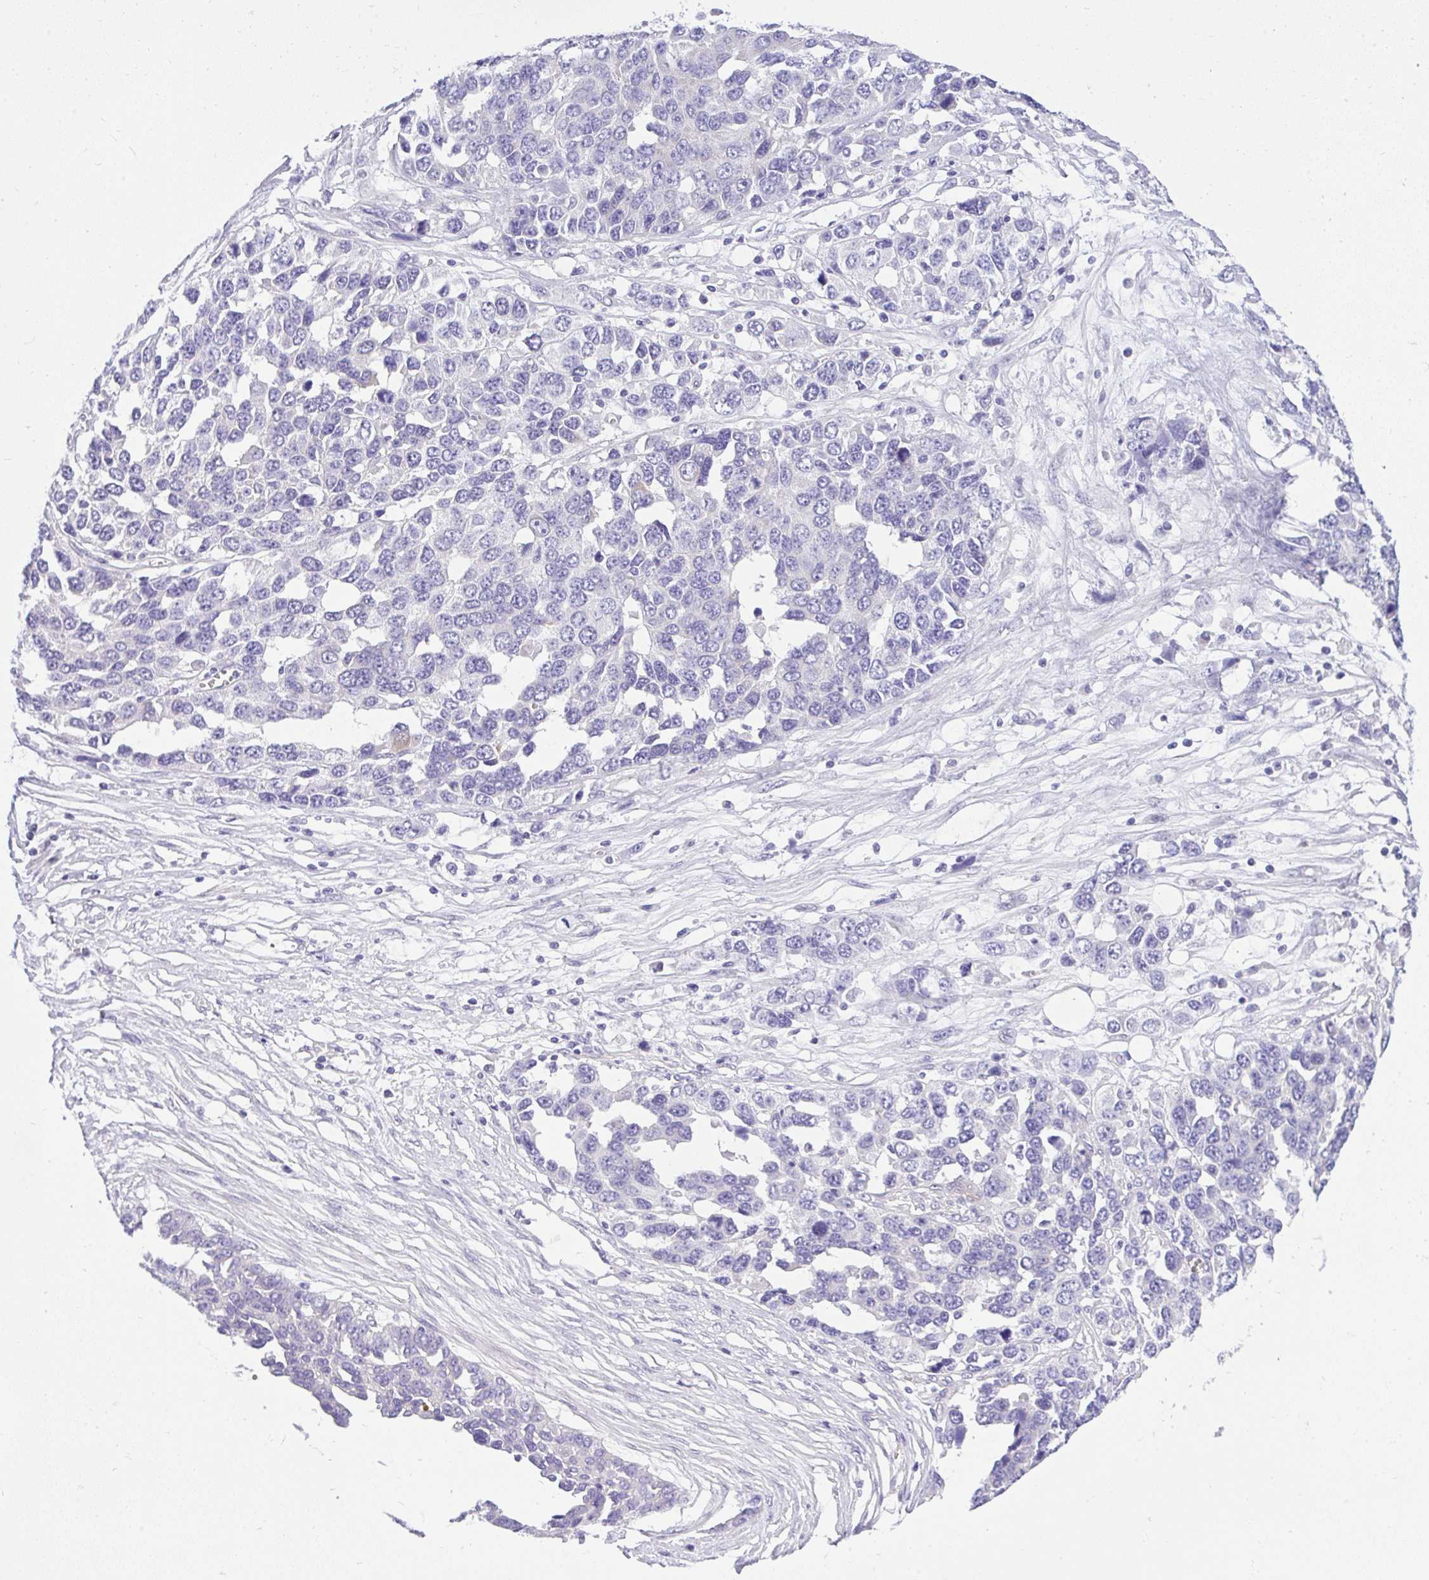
{"staining": {"intensity": "negative", "quantity": "none", "location": "none"}, "tissue": "ovarian cancer", "cell_type": "Tumor cells", "image_type": "cancer", "snomed": [{"axis": "morphology", "description": "Cystadenocarcinoma, serous, NOS"}, {"axis": "topography", "description": "Ovary"}], "caption": "Photomicrograph shows no significant protein positivity in tumor cells of serous cystadenocarcinoma (ovarian).", "gene": "ZNF101", "patient": {"sex": "female", "age": 76}}